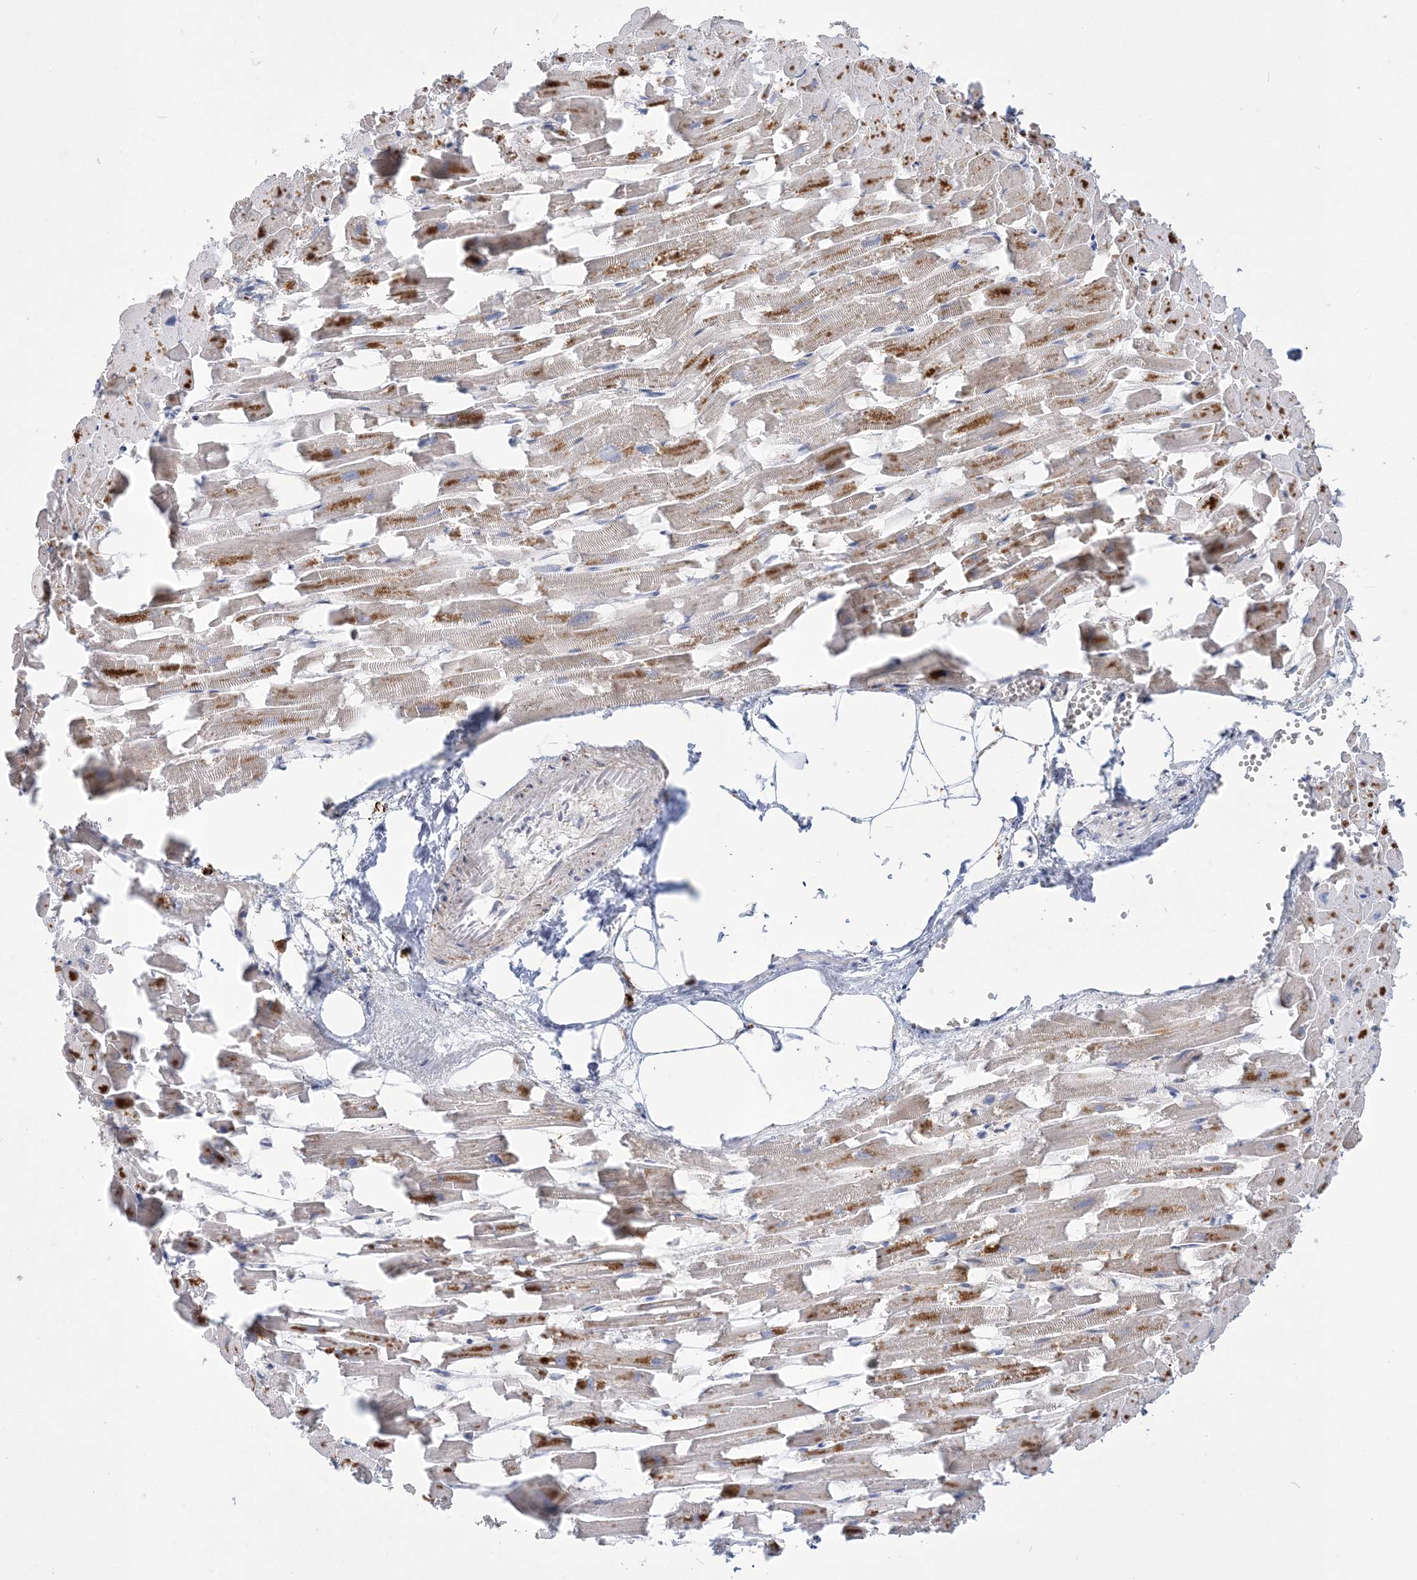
{"staining": {"intensity": "moderate", "quantity": "<25%", "location": "cytoplasmic/membranous"}, "tissue": "heart muscle", "cell_type": "Cardiomyocytes", "image_type": "normal", "snomed": [{"axis": "morphology", "description": "Normal tissue, NOS"}, {"axis": "topography", "description": "Heart"}], "caption": "A low amount of moderate cytoplasmic/membranous expression is appreciated in about <25% of cardiomyocytes in normal heart muscle. The protein is stained brown, and the nuclei are stained in blue (DAB (3,3'-diaminobenzidine) IHC with brightfield microscopy, high magnification).", "gene": "TSPEAR", "patient": {"sex": "female", "age": 64}}